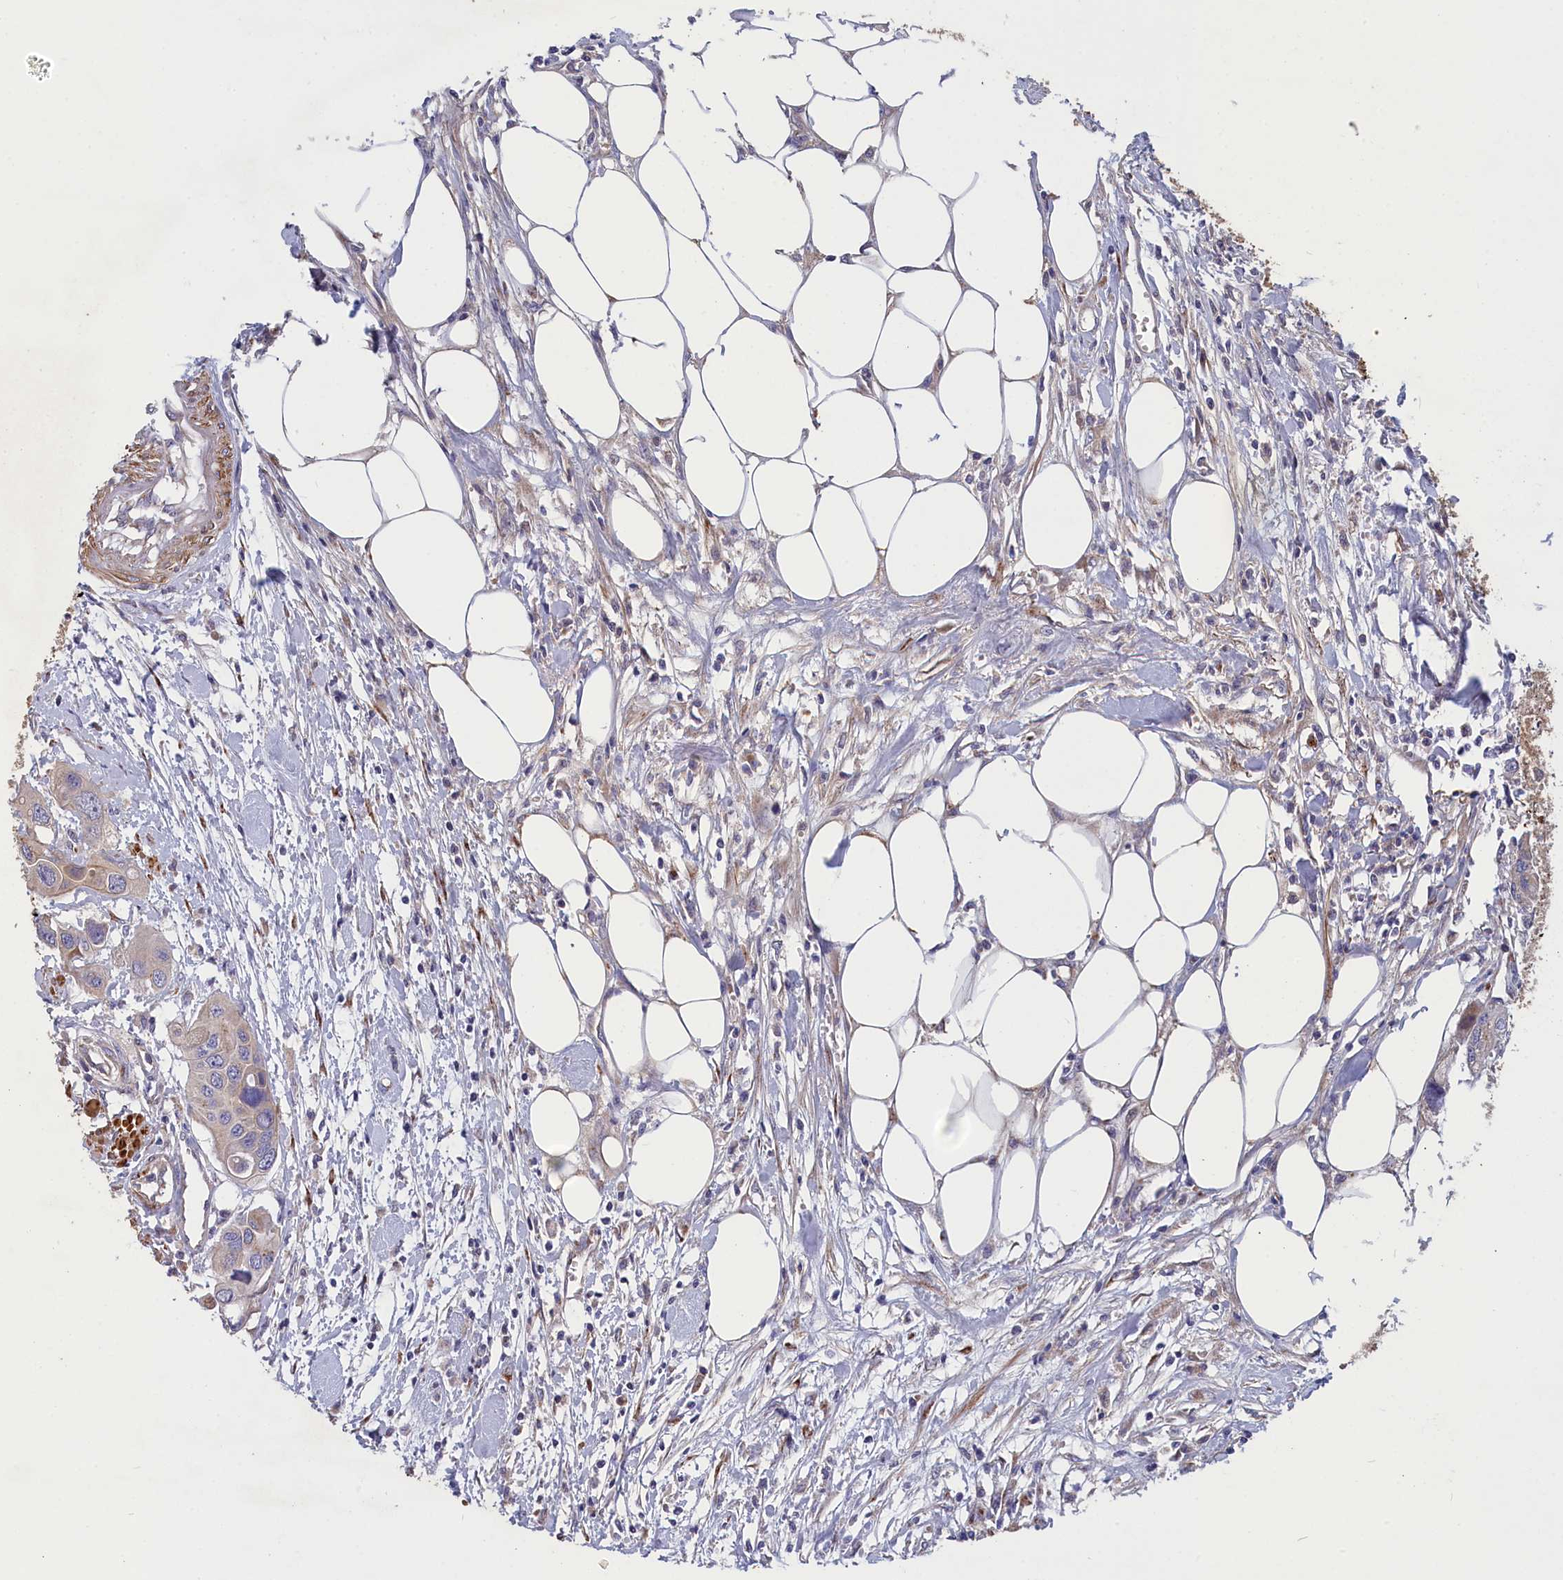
{"staining": {"intensity": "moderate", "quantity": "<25%", "location": "cytoplasmic/membranous"}, "tissue": "colorectal cancer", "cell_type": "Tumor cells", "image_type": "cancer", "snomed": [{"axis": "morphology", "description": "Adenocarcinoma, NOS"}, {"axis": "topography", "description": "Colon"}], "caption": "Colorectal cancer stained with a brown dye shows moderate cytoplasmic/membranous positive expression in approximately <25% of tumor cells.", "gene": "TUBGCP4", "patient": {"sex": "male", "age": 77}}